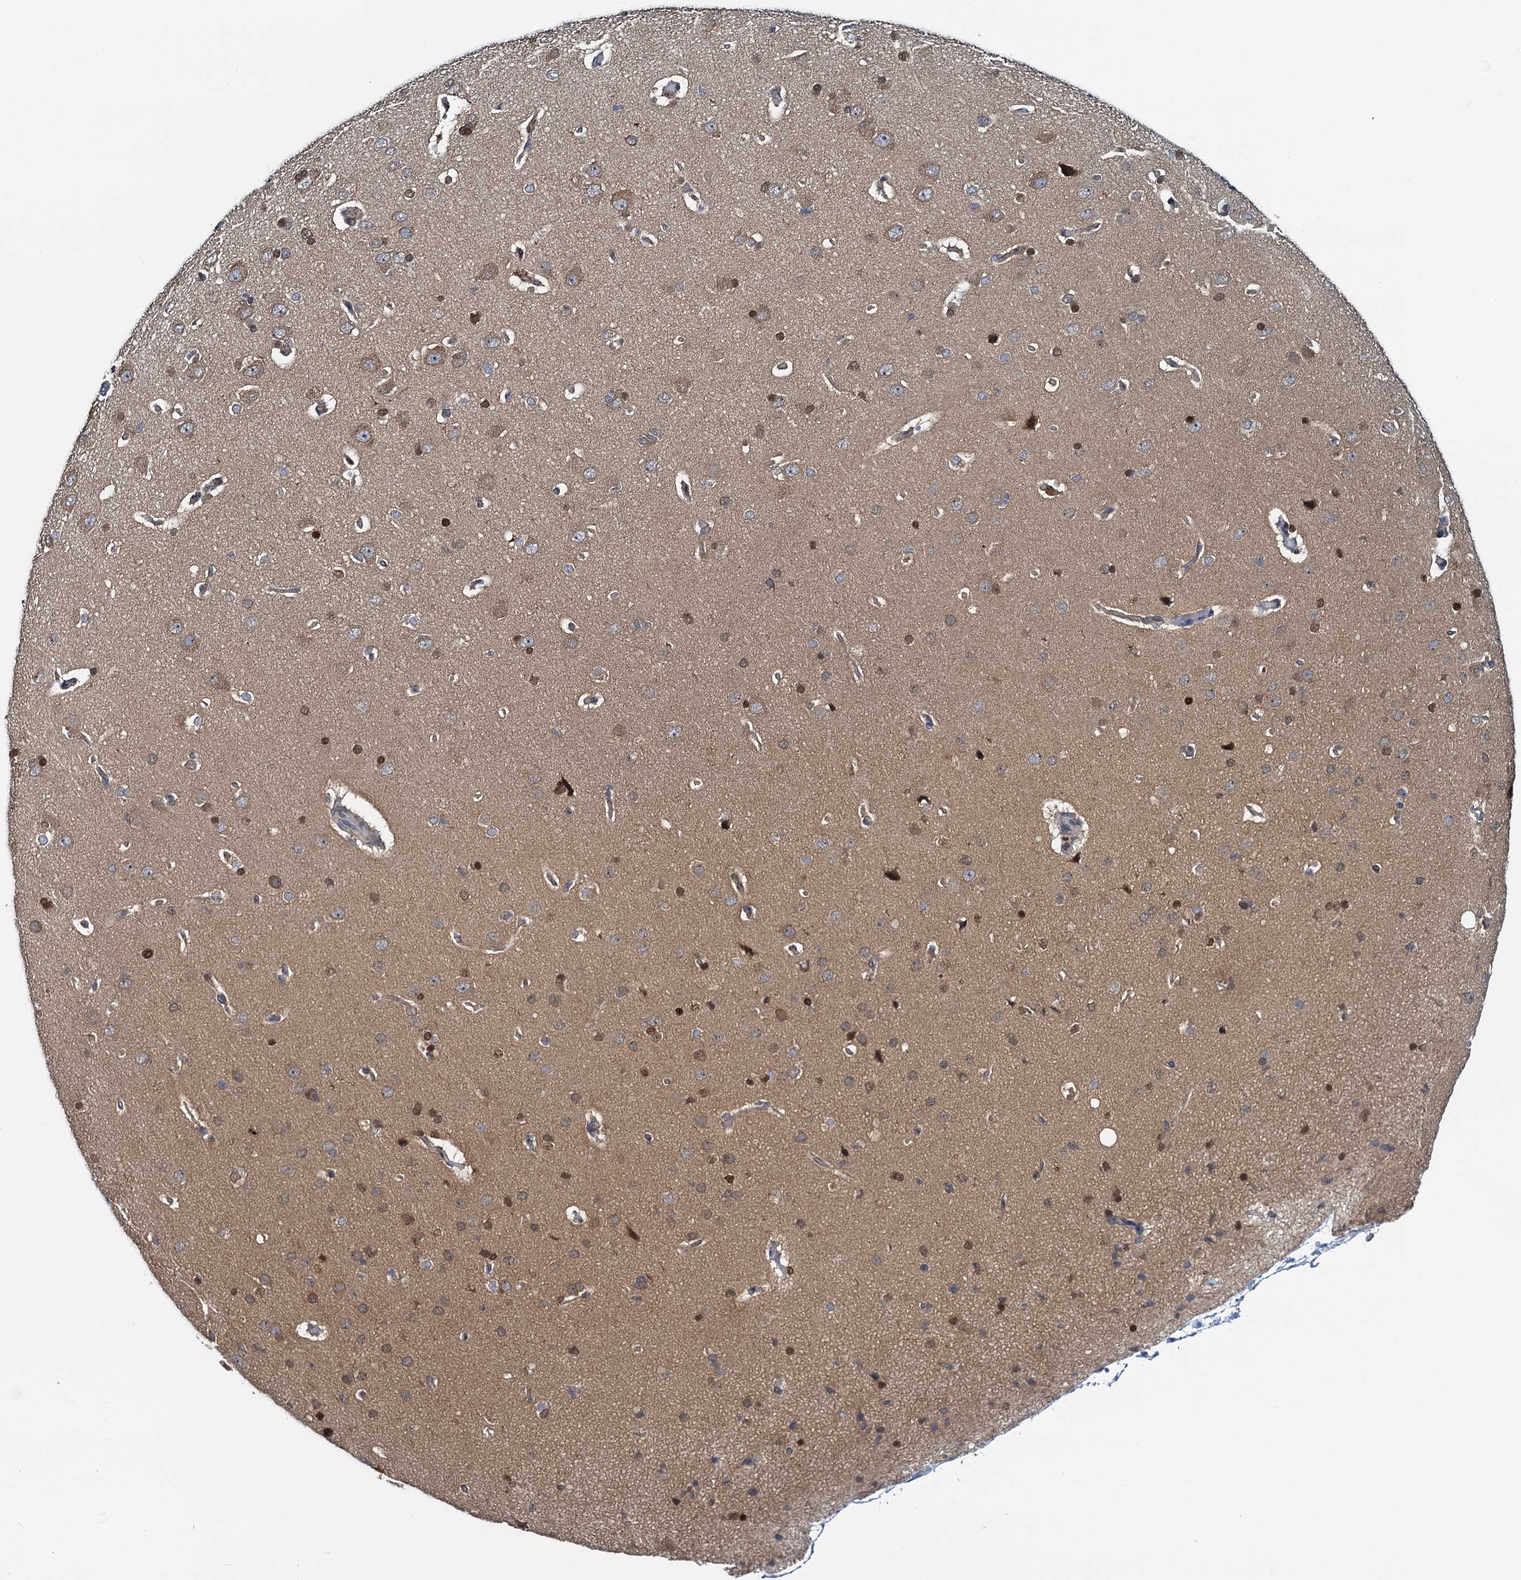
{"staining": {"intensity": "negative", "quantity": "none", "location": "none"}, "tissue": "cerebral cortex", "cell_type": "Endothelial cells", "image_type": "normal", "snomed": [{"axis": "morphology", "description": "Normal tissue, NOS"}, {"axis": "topography", "description": "Cerebral cortex"}], "caption": "This is a micrograph of immunohistochemistry (IHC) staining of unremarkable cerebral cortex, which shows no expression in endothelial cells.", "gene": "RNF125", "patient": {"sex": "male", "age": 62}}